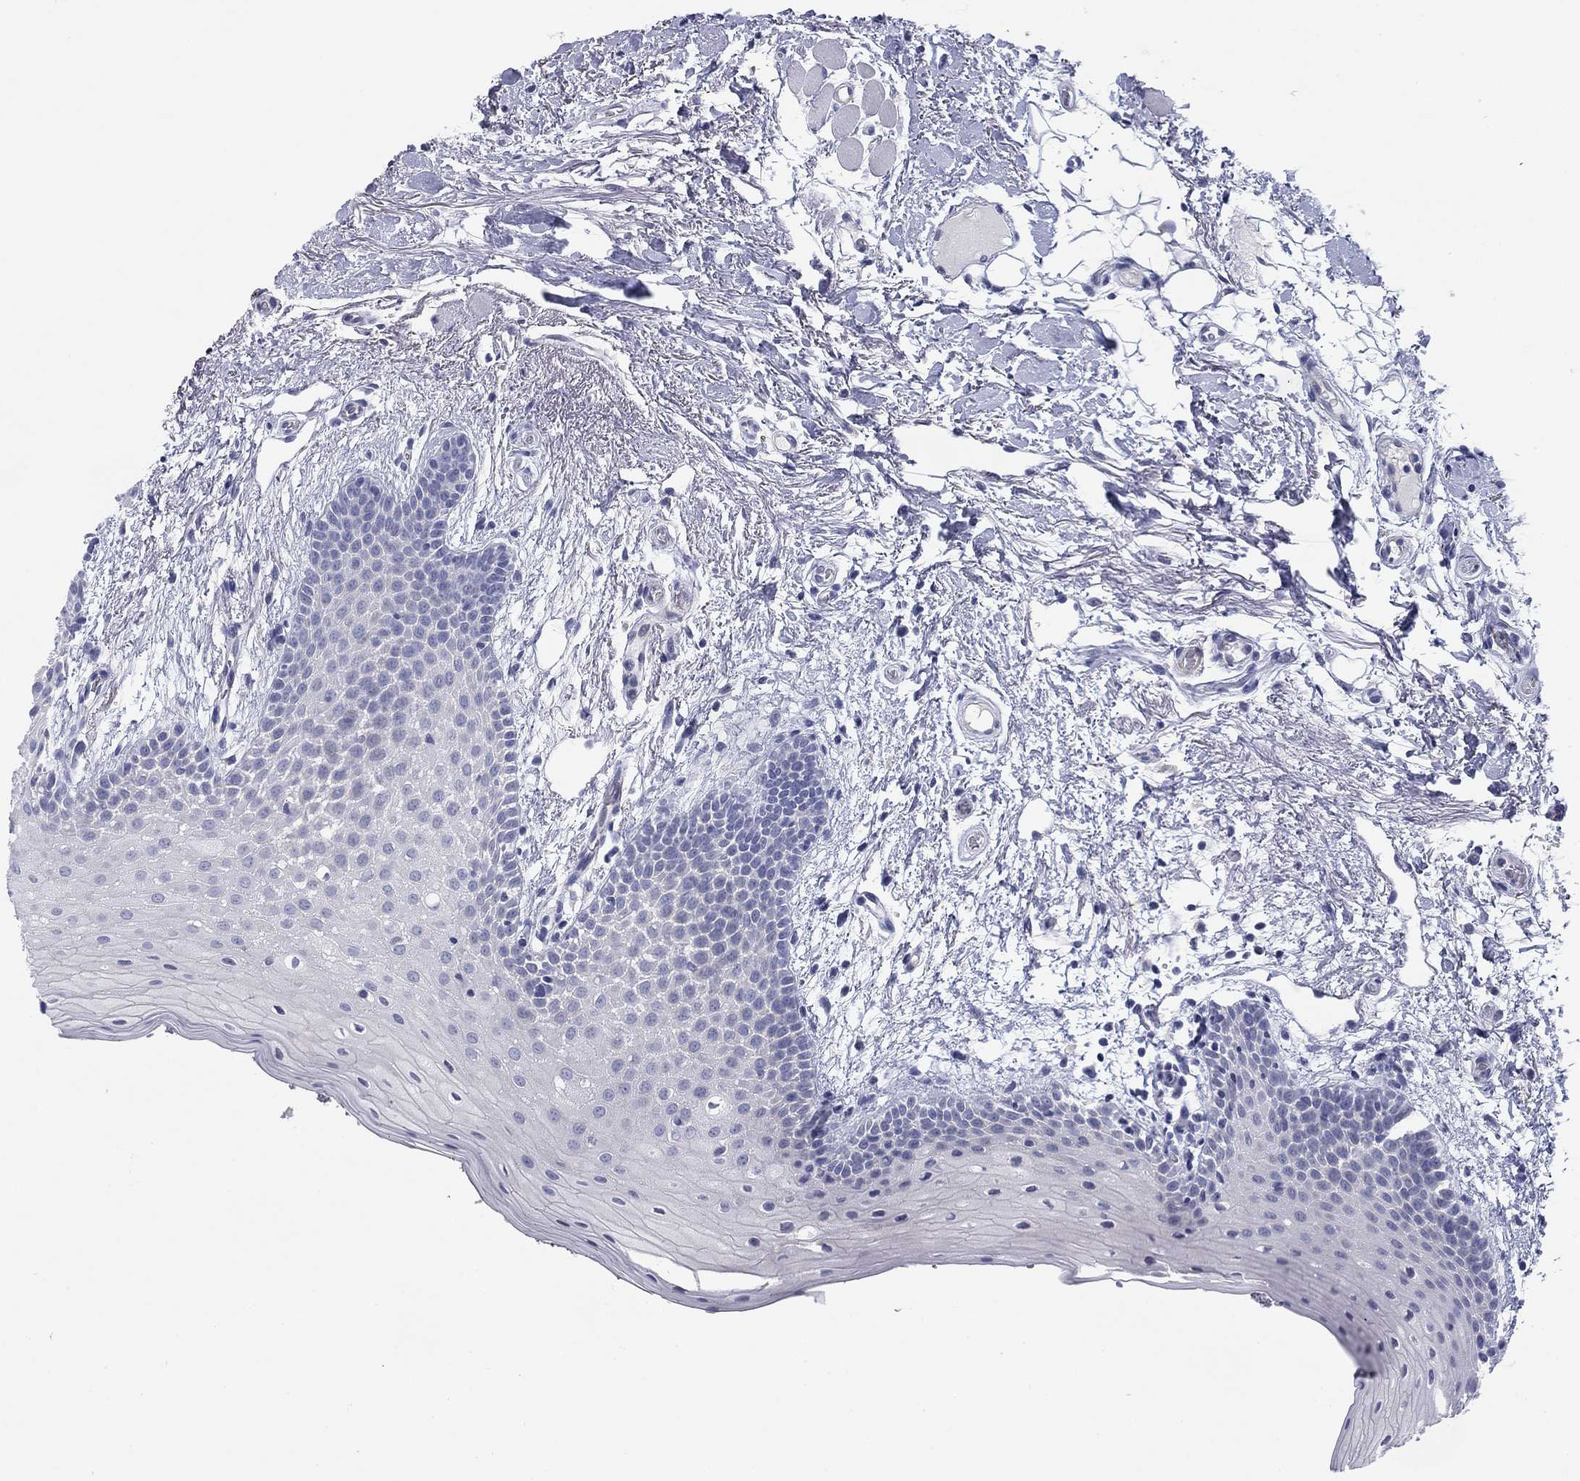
{"staining": {"intensity": "negative", "quantity": "none", "location": "none"}, "tissue": "oral mucosa", "cell_type": "Squamous epithelial cells", "image_type": "normal", "snomed": [{"axis": "morphology", "description": "Normal tissue, NOS"}, {"axis": "topography", "description": "Oral tissue"}, {"axis": "topography", "description": "Tounge, NOS"}], "caption": "Immunohistochemistry image of normal human oral mucosa stained for a protein (brown), which reveals no staining in squamous epithelial cells. The staining is performed using DAB (3,3'-diaminobenzidine) brown chromogen with nuclei counter-stained in using hematoxylin.", "gene": "PRPH", "patient": {"sex": "female", "age": 86}}